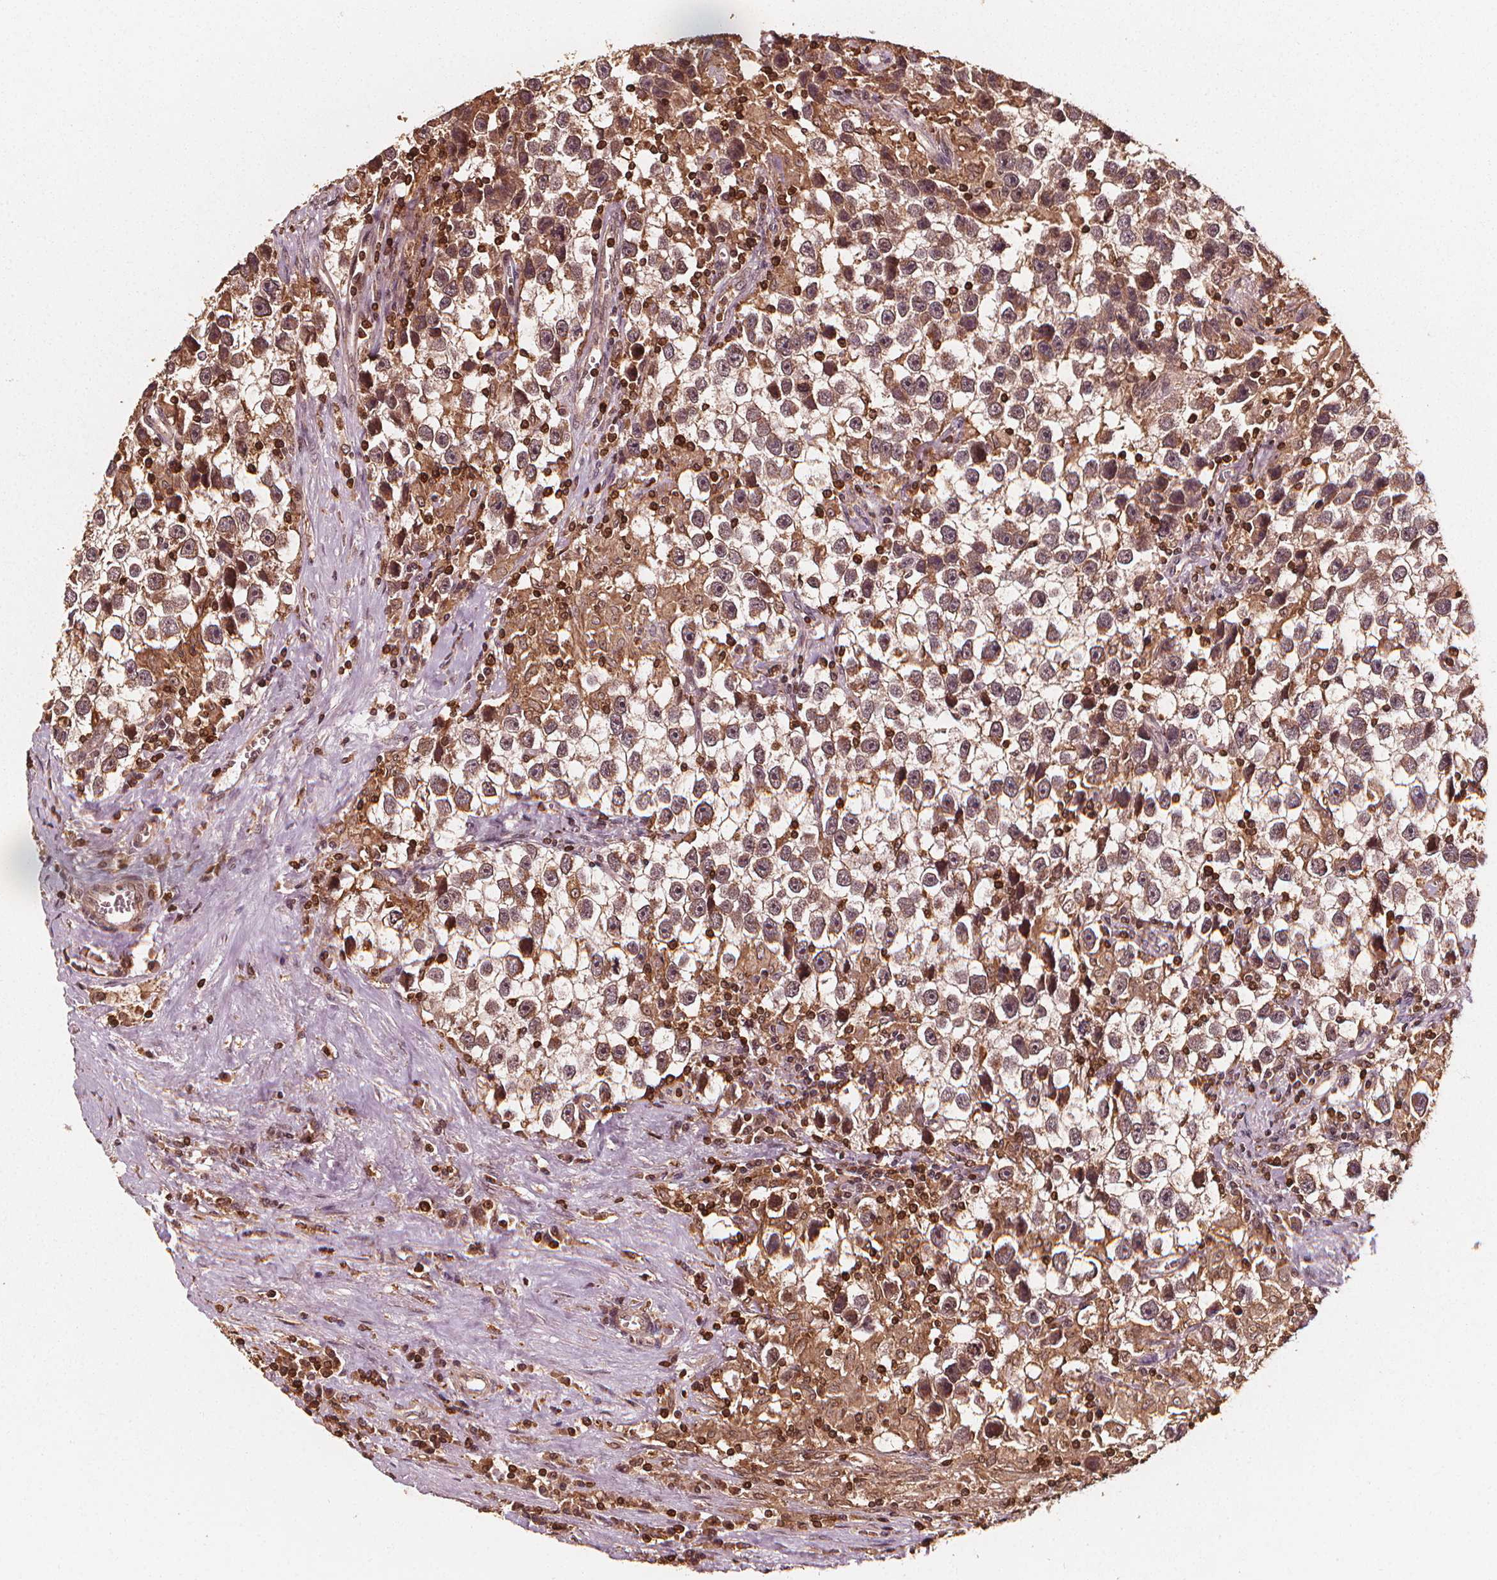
{"staining": {"intensity": "weak", "quantity": ">75%", "location": "nuclear"}, "tissue": "testis cancer", "cell_type": "Tumor cells", "image_type": "cancer", "snomed": [{"axis": "morphology", "description": "Seminoma, NOS"}, {"axis": "topography", "description": "Testis"}], "caption": "Testis cancer stained with a brown dye shows weak nuclear positive staining in about >75% of tumor cells.", "gene": "EXOSC9", "patient": {"sex": "male", "age": 43}}